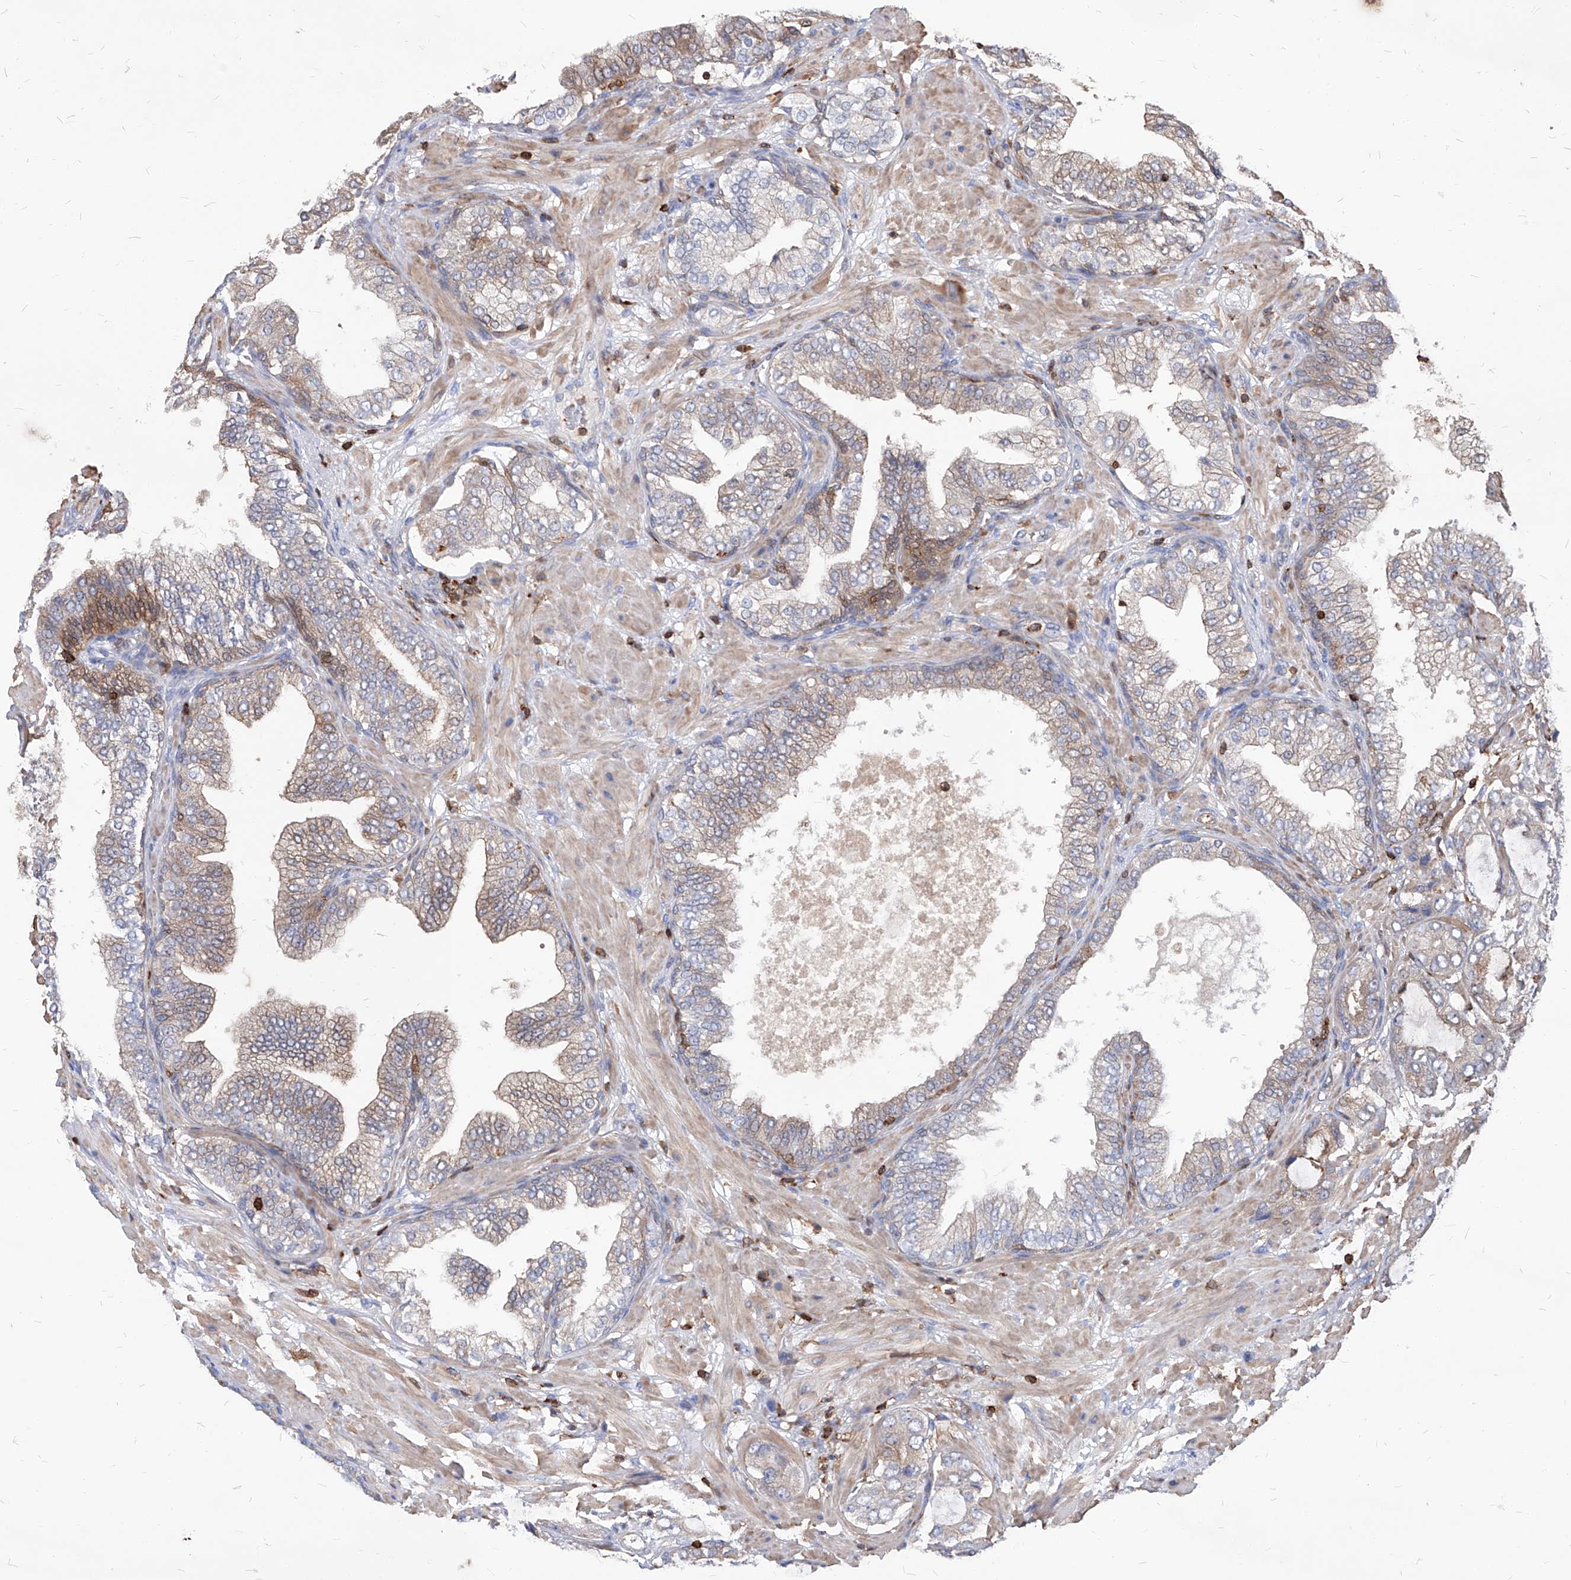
{"staining": {"intensity": "weak", "quantity": "<25%", "location": "cytoplasmic/membranous"}, "tissue": "prostate cancer", "cell_type": "Tumor cells", "image_type": "cancer", "snomed": [{"axis": "morphology", "description": "Adenocarcinoma, High grade"}, {"axis": "topography", "description": "Prostate"}], "caption": "The histopathology image shows no staining of tumor cells in adenocarcinoma (high-grade) (prostate). (DAB (3,3'-diaminobenzidine) IHC with hematoxylin counter stain).", "gene": "ABRACL", "patient": {"sex": "male", "age": 59}}